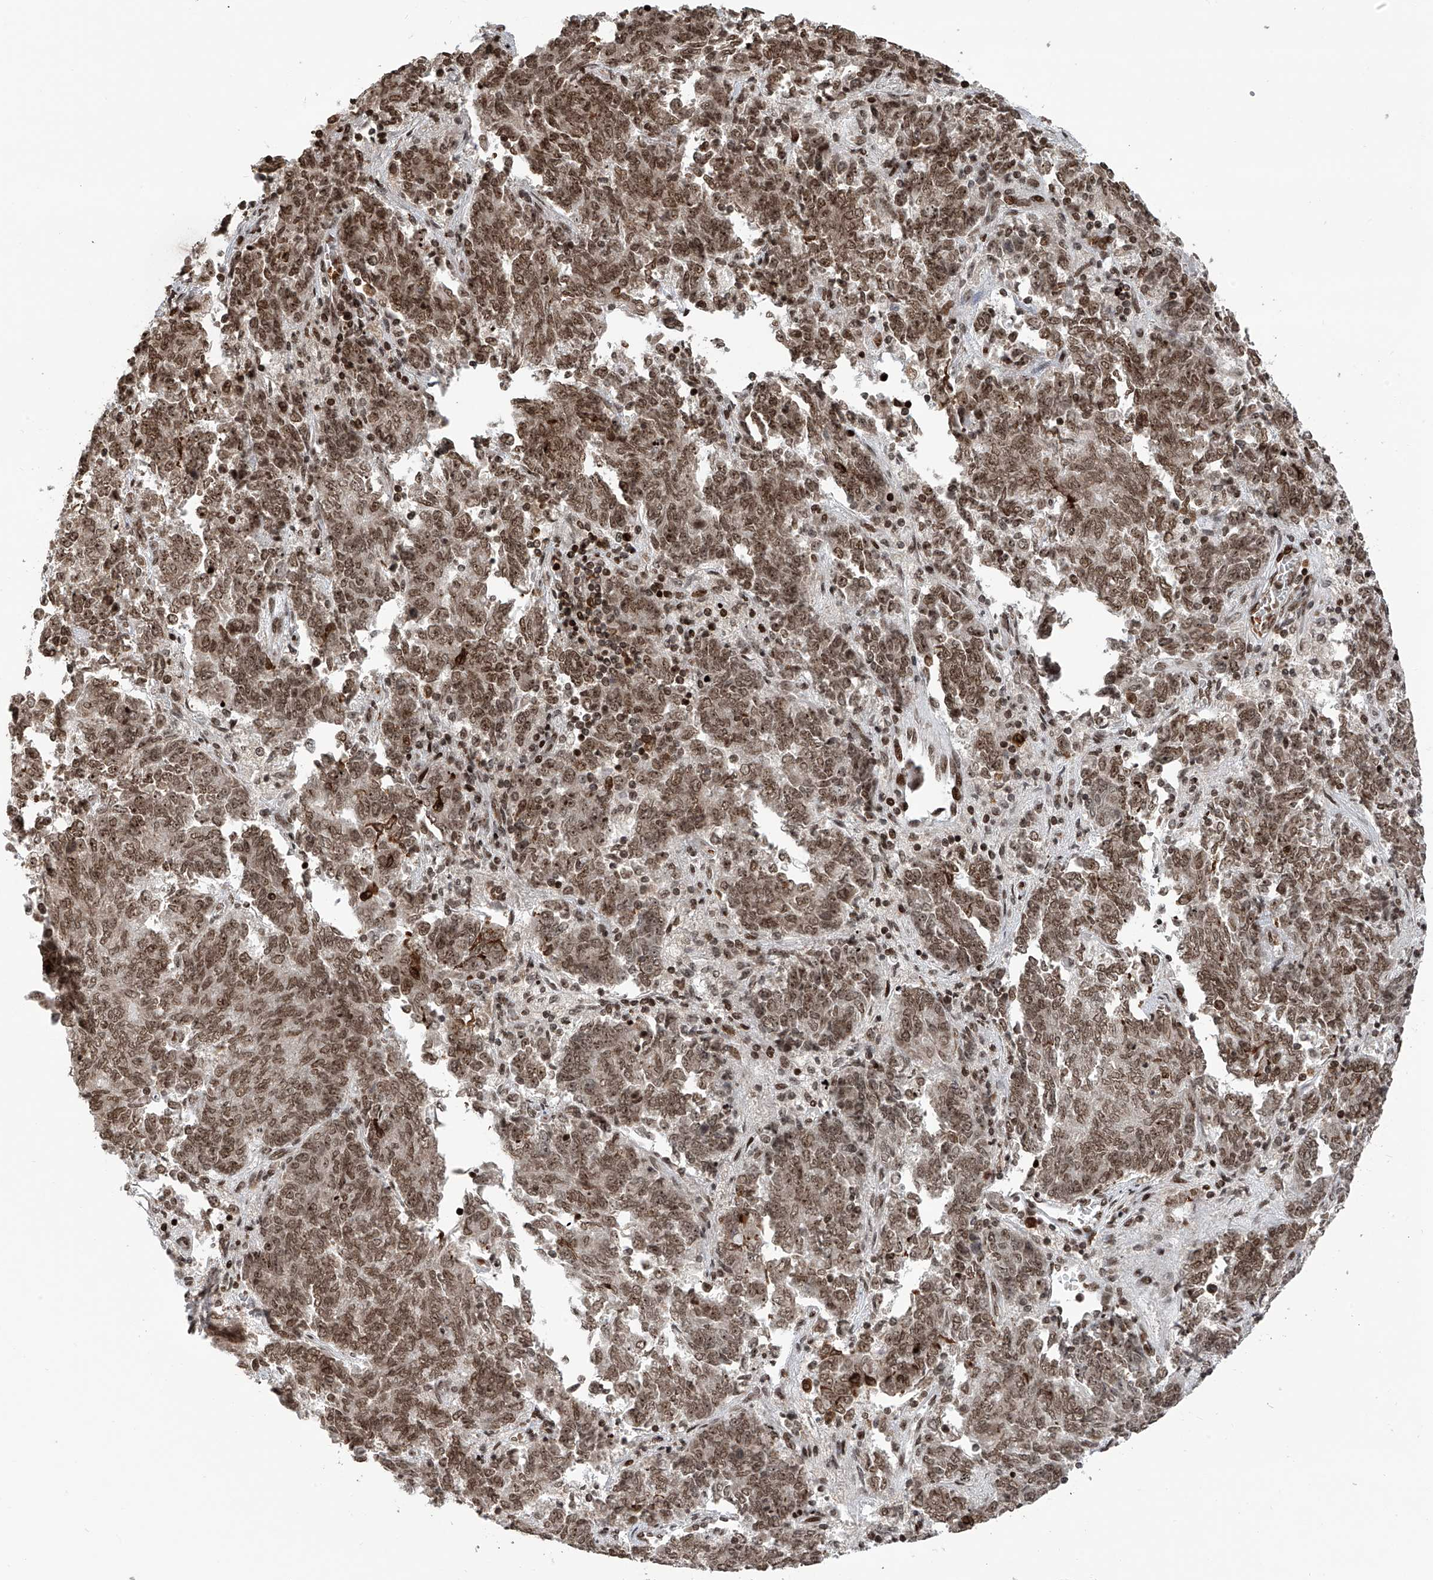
{"staining": {"intensity": "moderate", "quantity": ">75%", "location": "nuclear"}, "tissue": "endometrial cancer", "cell_type": "Tumor cells", "image_type": "cancer", "snomed": [{"axis": "morphology", "description": "Adenocarcinoma, NOS"}, {"axis": "topography", "description": "Endometrium"}], "caption": "Immunohistochemistry (IHC) (DAB) staining of endometrial cancer (adenocarcinoma) reveals moderate nuclear protein positivity in approximately >75% of tumor cells.", "gene": "PAK1IP1", "patient": {"sex": "female", "age": 80}}